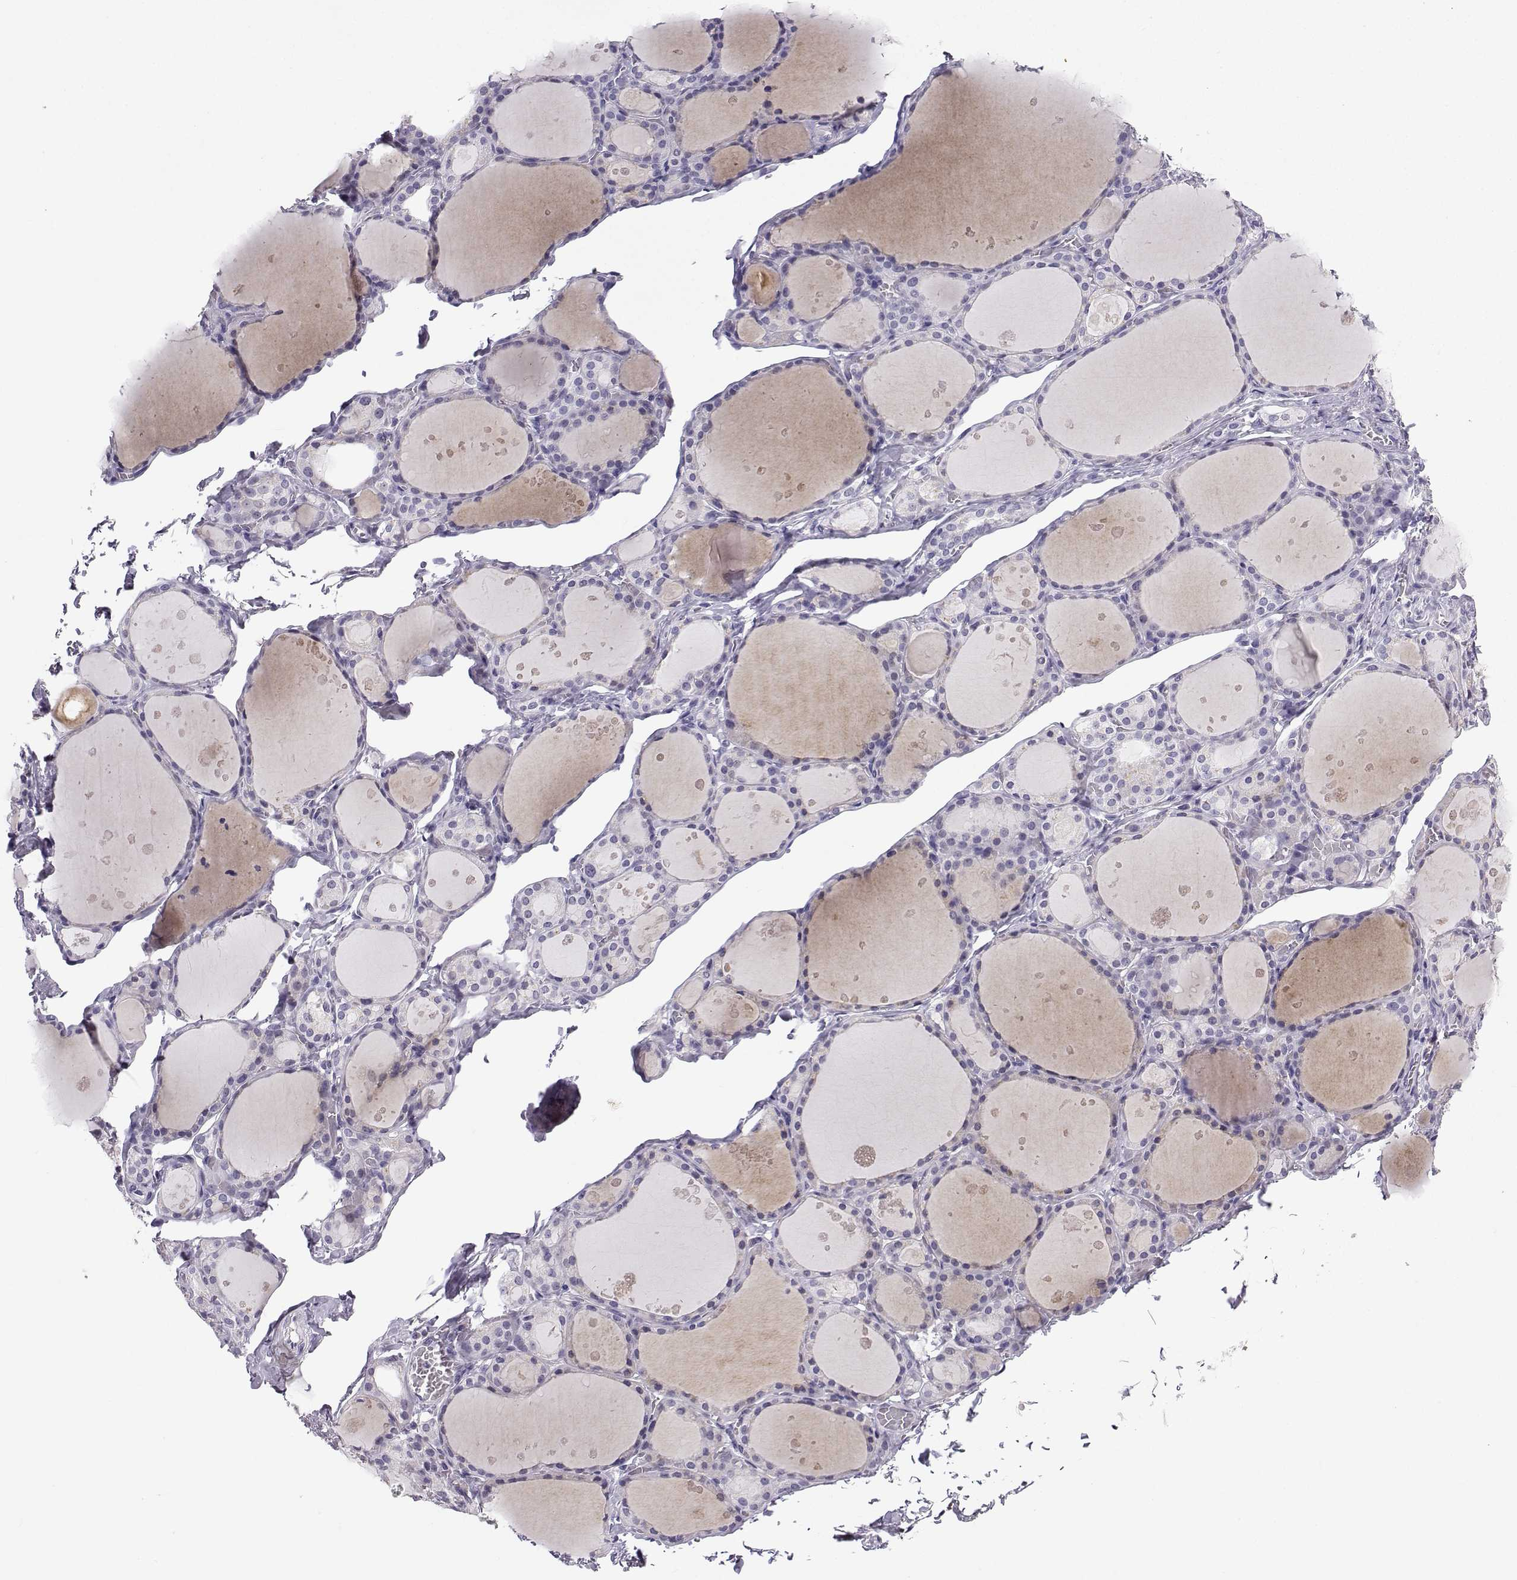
{"staining": {"intensity": "negative", "quantity": "none", "location": "none"}, "tissue": "thyroid gland", "cell_type": "Glandular cells", "image_type": "normal", "snomed": [{"axis": "morphology", "description": "Normal tissue, NOS"}, {"axis": "topography", "description": "Thyroid gland"}], "caption": "Immunohistochemistry (IHC) image of unremarkable thyroid gland: thyroid gland stained with DAB (3,3'-diaminobenzidine) exhibits no significant protein expression in glandular cells. (Stains: DAB (3,3'-diaminobenzidine) immunohistochemistry with hematoxylin counter stain, Microscopy: brightfield microscopy at high magnification).", "gene": "TBR1", "patient": {"sex": "male", "age": 68}}